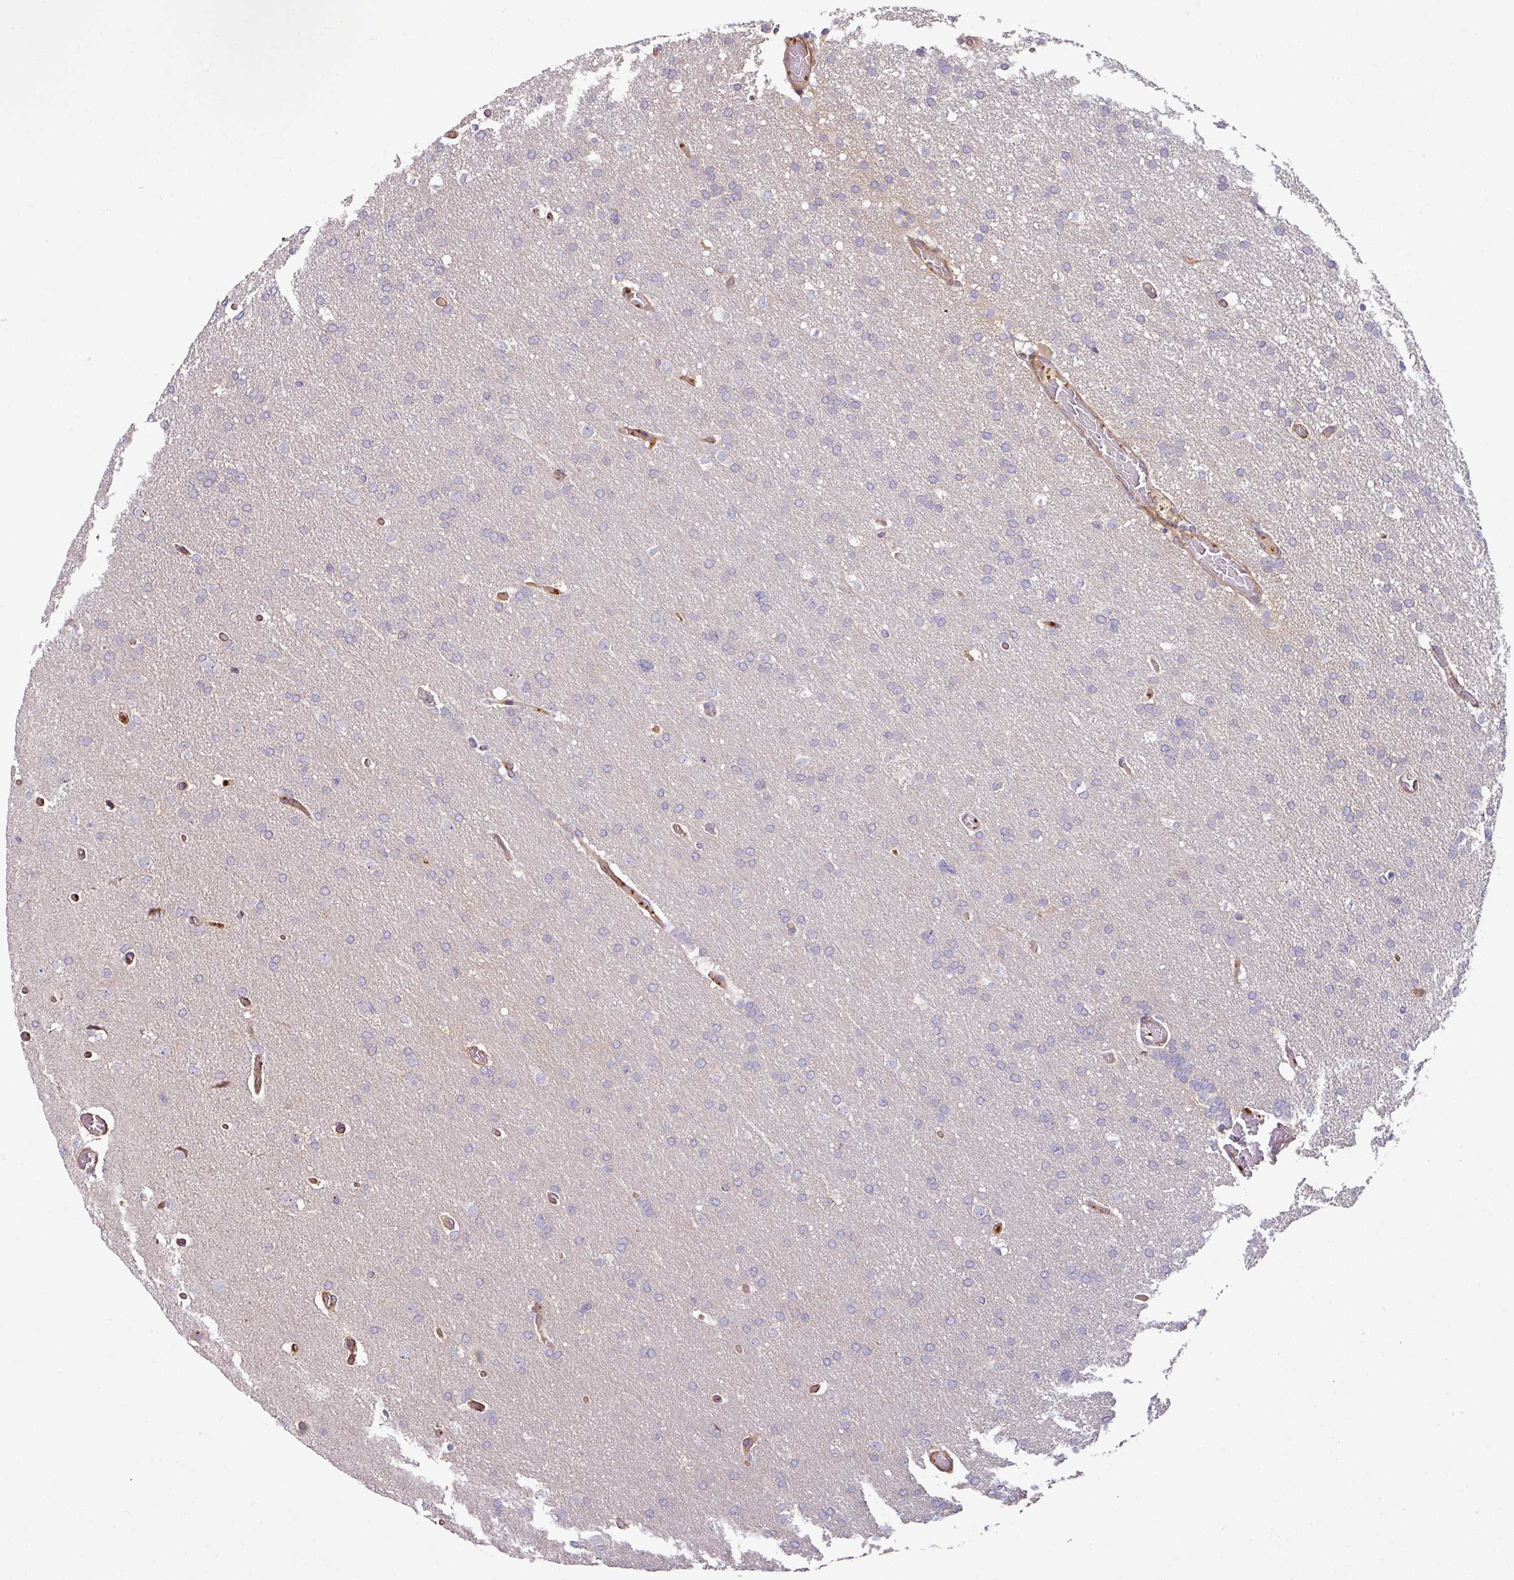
{"staining": {"intensity": "negative", "quantity": "none", "location": "none"}, "tissue": "glioma", "cell_type": "Tumor cells", "image_type": "cancer", "snomed": [{"axis": "morphology", "description": "Glioma, malignant, High grade"}, {"axis": "topography", "description": "Cerebral cortex"}], "caption": "Immunohistochemistry histopathology image of human malignant high-grade glioma stained for a protein (brown), which shows no staining in tumor cells.", "gene": "CASP2", "patient": {"sex": "female", "age": 36}}